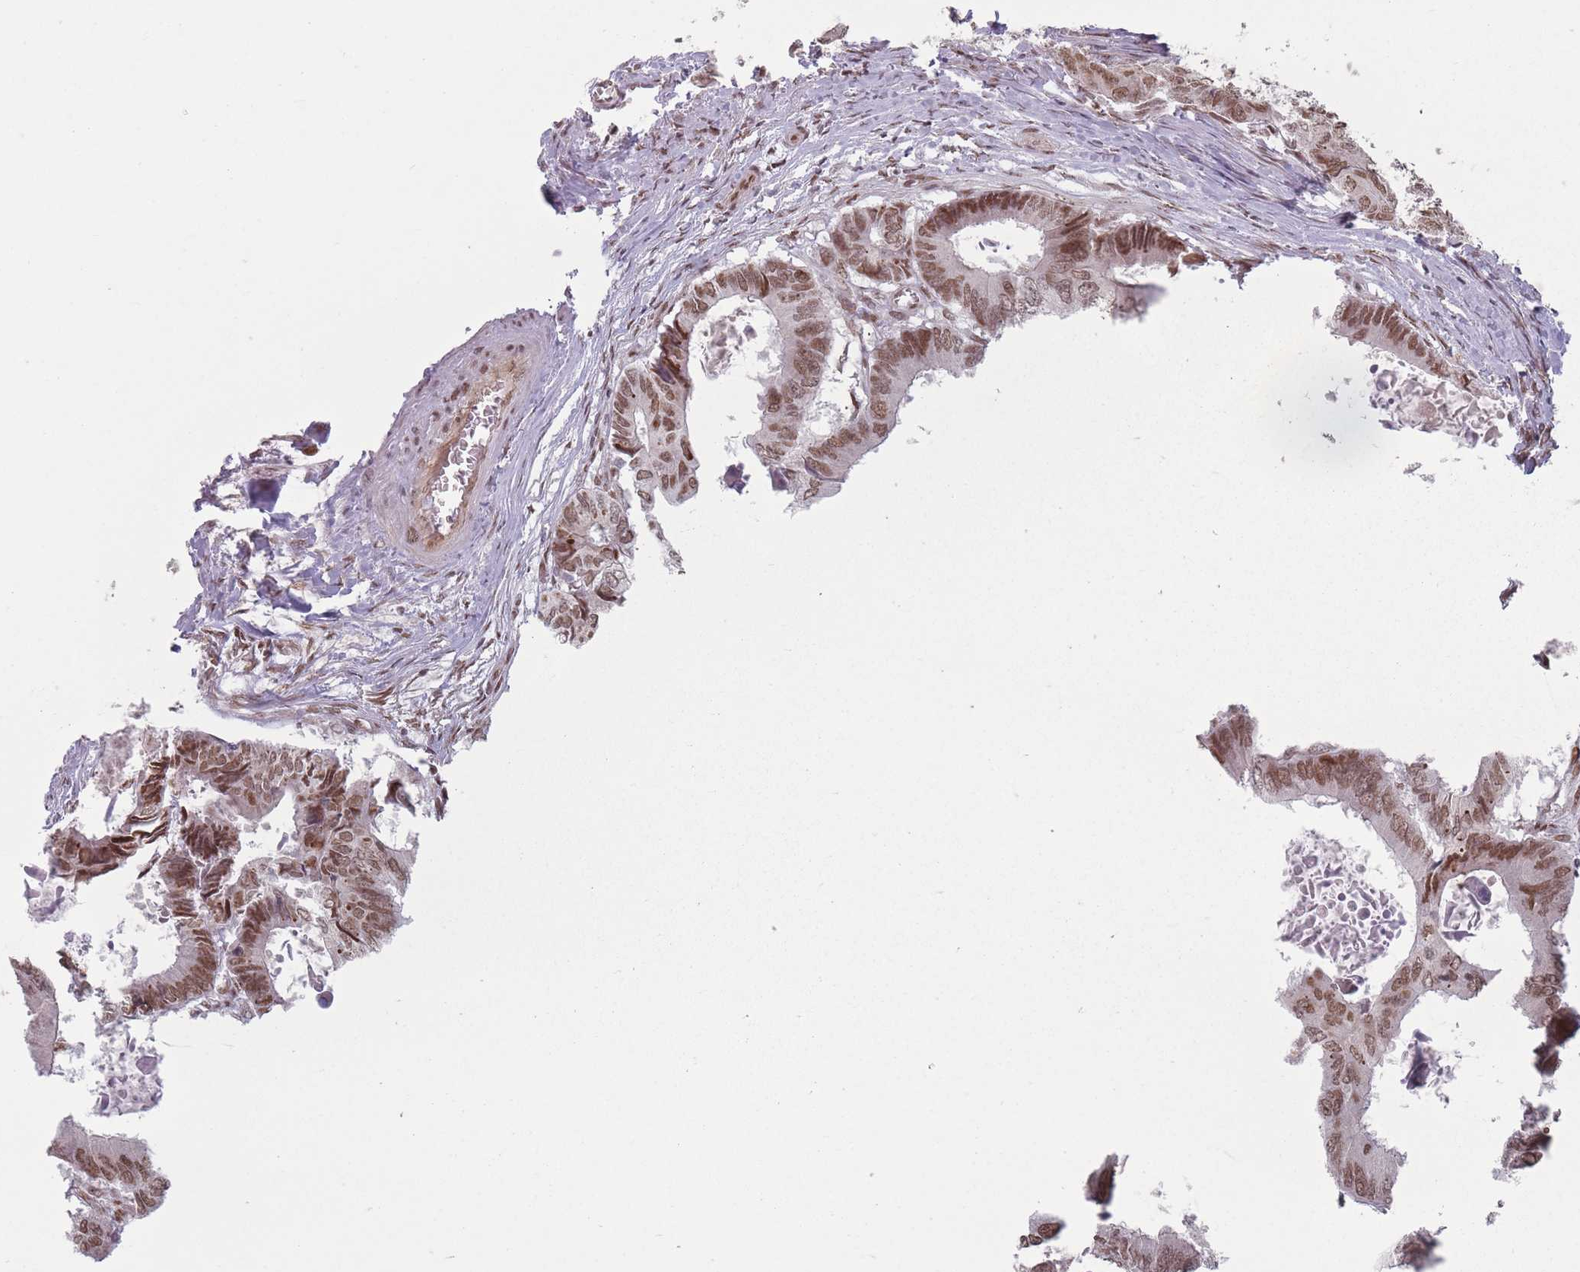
{"staining": {"intensity": "moderate", "quantity": ">75%", "location": "nuclear"}, "tissue": "colorectal cancer", "cell_type": "Tumor cells", "image_type": "cancer", "snomed": [{"axis": "morphology", "description": "Adenocarcinoma, NOS"}, {"axis": "topography", "description": "Colon"}], "caption": "Immunohistochemical staining of colorectal cancer exhibits medium levels of moderate nuclear protein expression in about >75% of tumor cells.", "gene": "SH3BGRL2", "patient": {"sex": "male", "age": 85}}